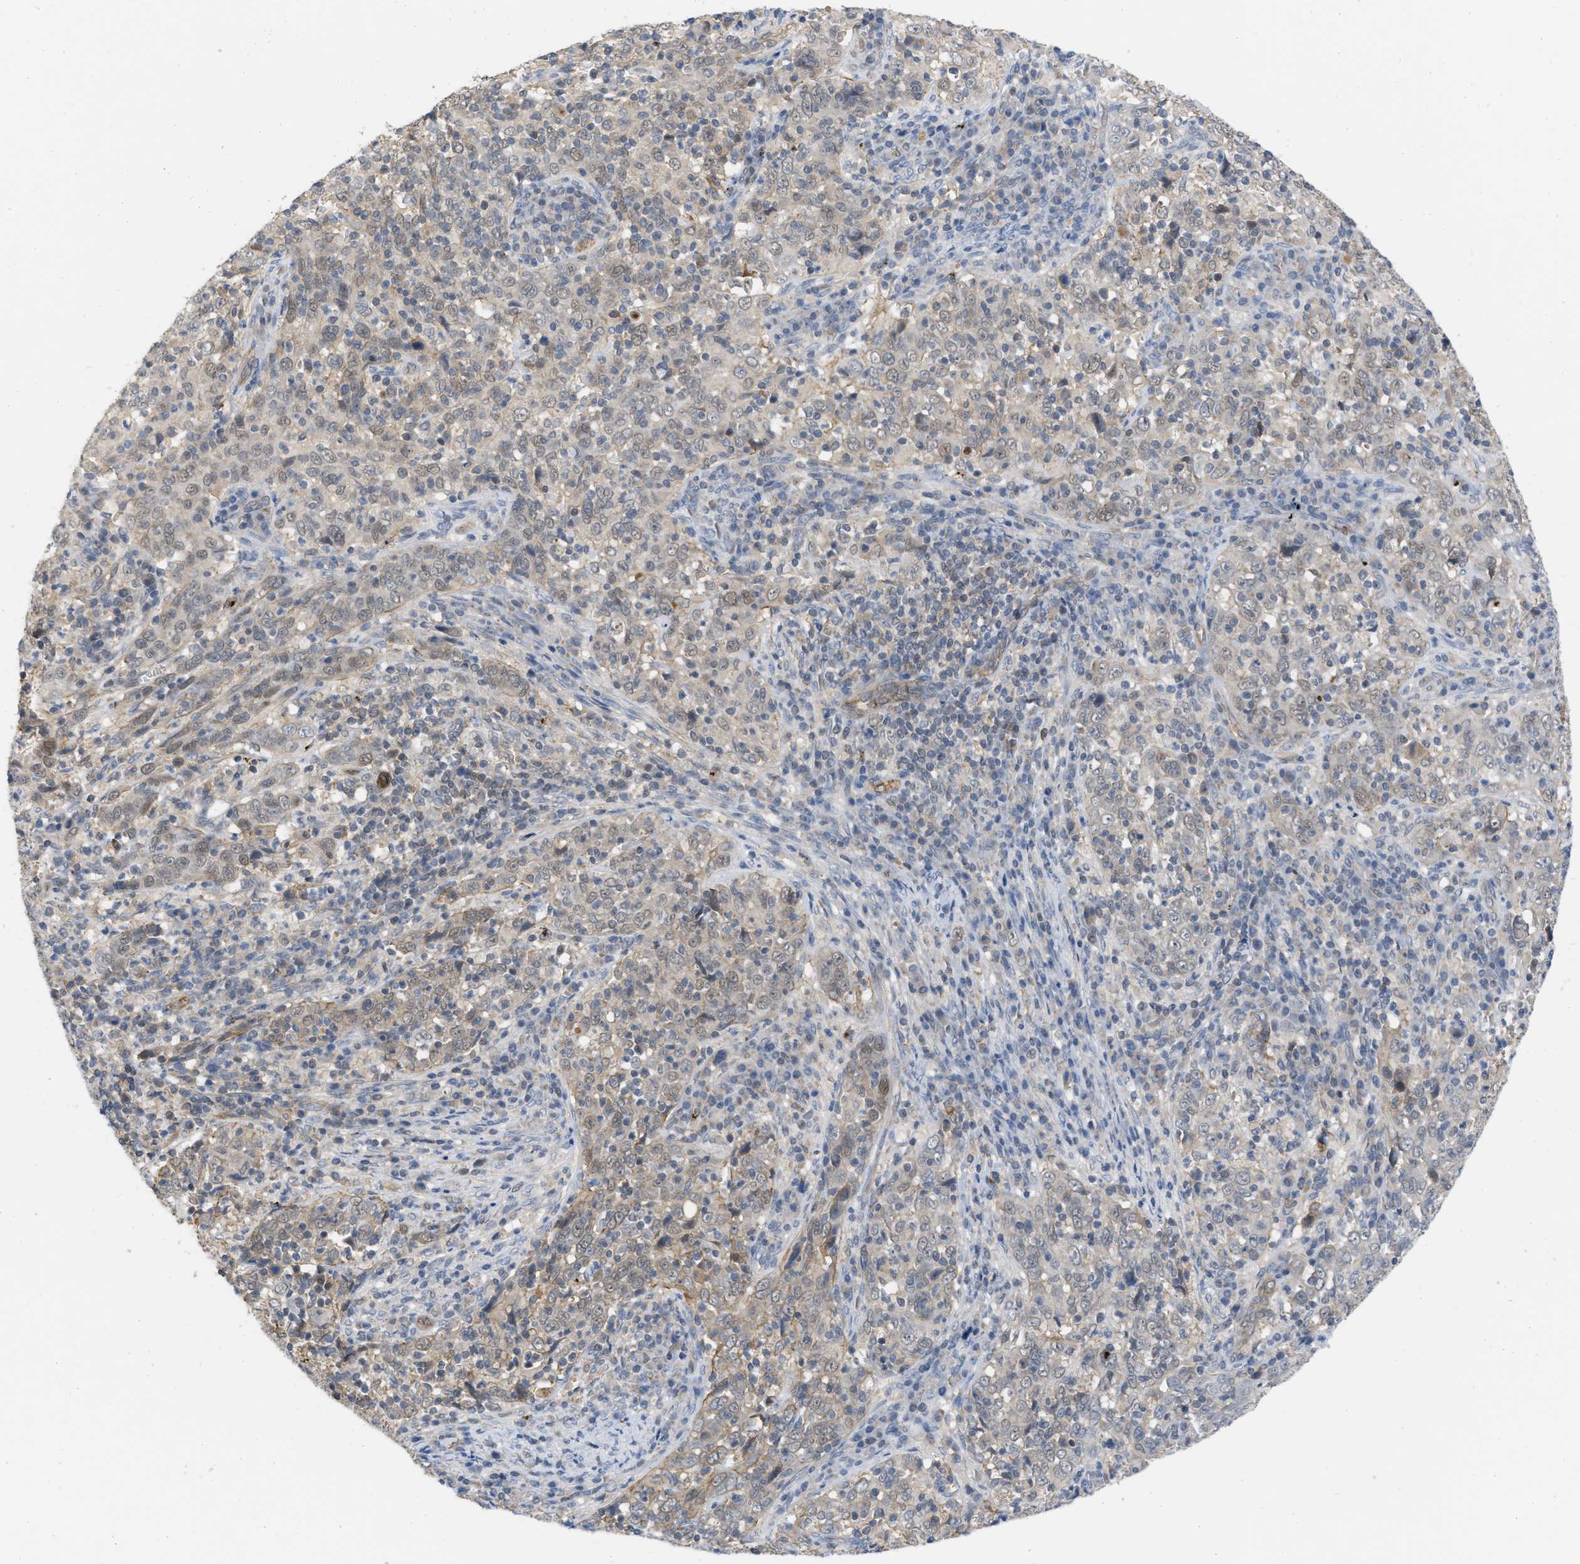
{"staining": {"intensity": "negative", "quantity": "none", "location": "none"}, "tissue": "cervical cancer", "cell_type": "Tumor cells", "image_type": "cancer", "snomed": [{"axis": "morphology", "description": "Squamous cell carcinoma, NOS"}, {"axis": "topography", "description": "Cervix"}], "caption": "An image of human cervical cancer (squamous cell carcinoma) is negative for staining in tumor cells. (Stains: DAB IHC with hematoxylin counter stain, Microscopy: brightfield microscopy at high magnification).", "gene": "NAPEPLD", "patient": {"sex": "female", "age": 46}}